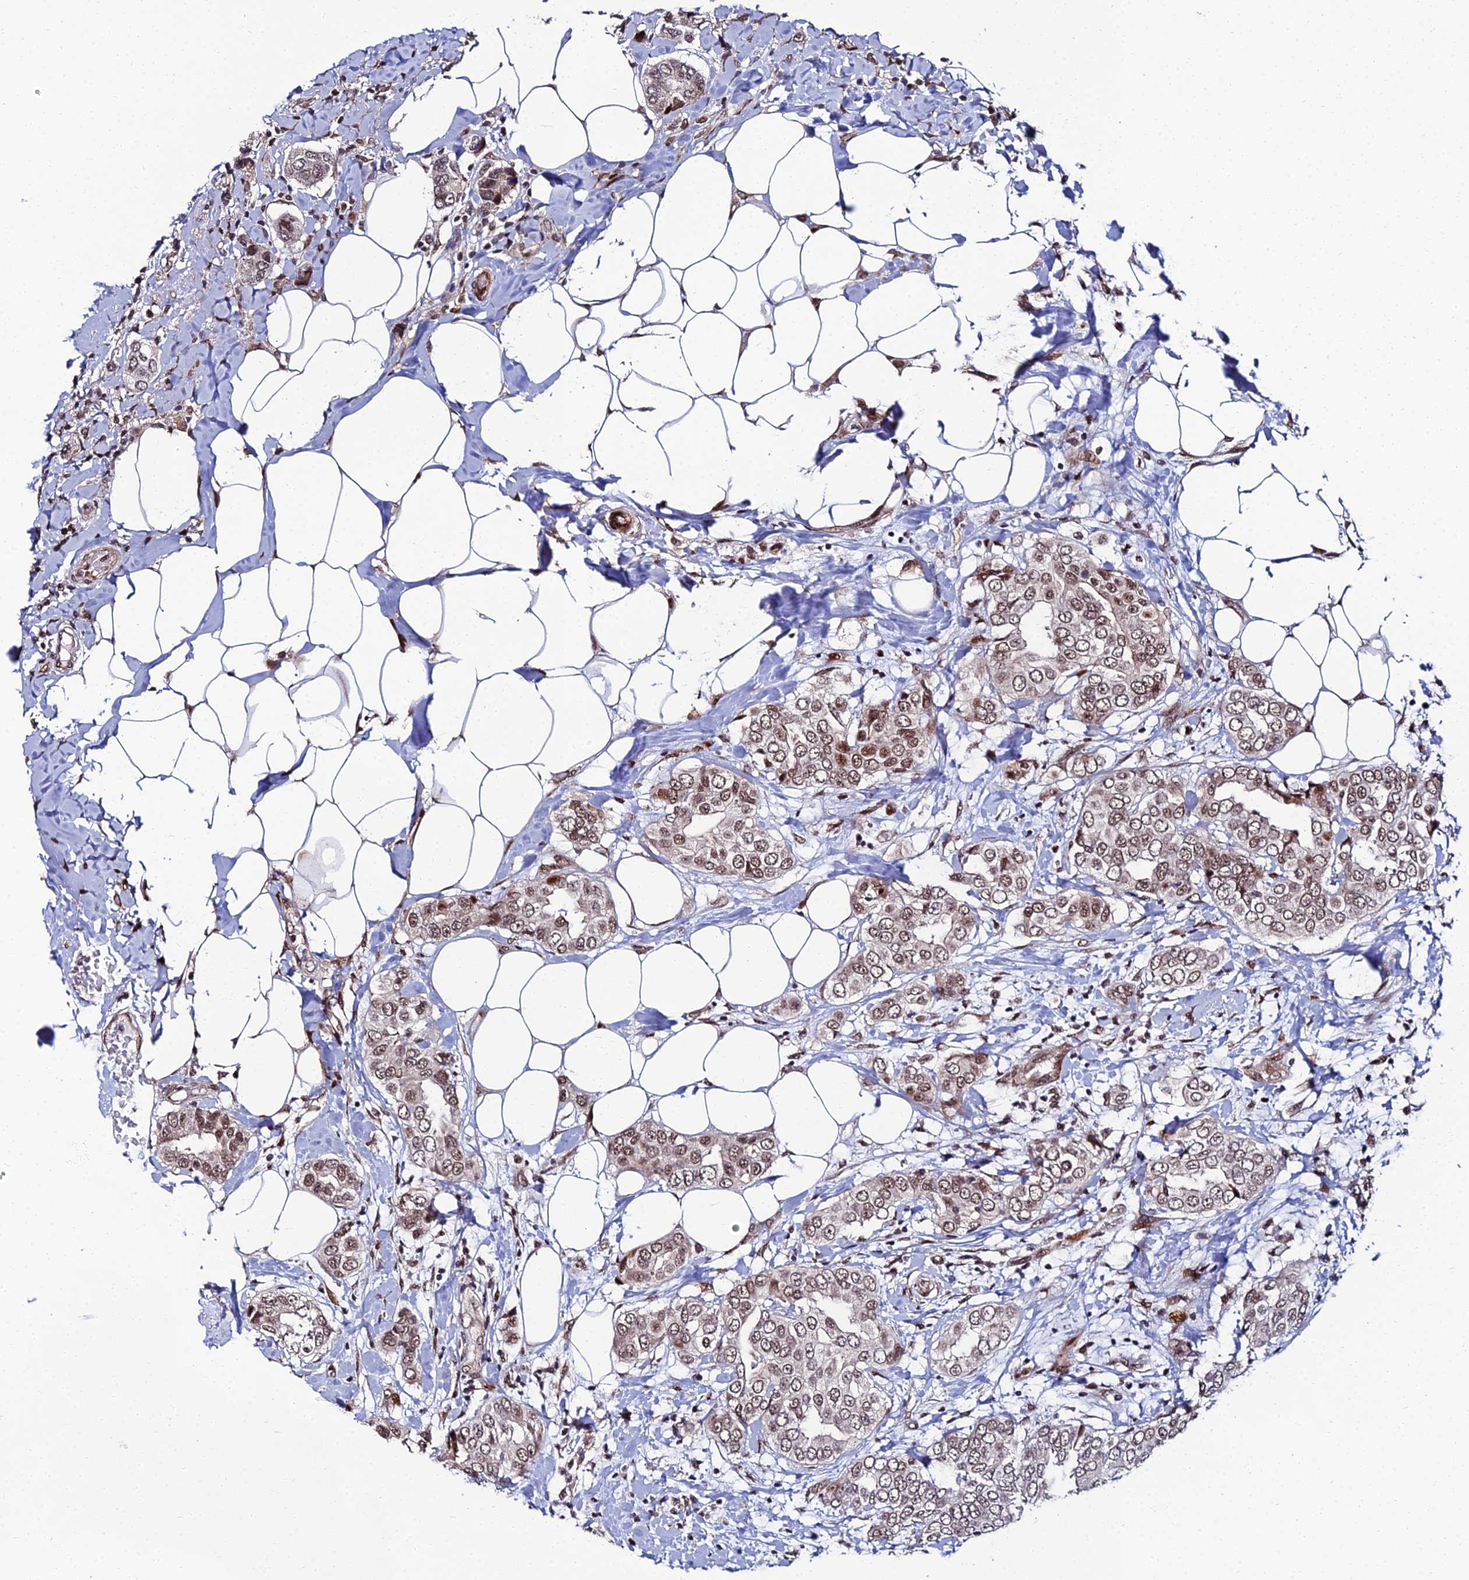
{"staining": {"intensity": "moderate", "quantity": ">75%", "location": "nuclear"}, "tissue": "breast cancer", "cell_type": "Tumor cells", "image_type": "cancer", "snomed": [{"axis": "morphology", "description": "Lobular carcinoma"}, {"axis": "topography", "description": "Breast"}], "caption": "DAB (3,3'-diaminobenzidine) immunohistochemical staining of human breast cancer shows moderate nuclear protein staining in about >75% of tumor cells.", "gene": "ZNF668", "patient": {"sex": "female", "age": 51}}